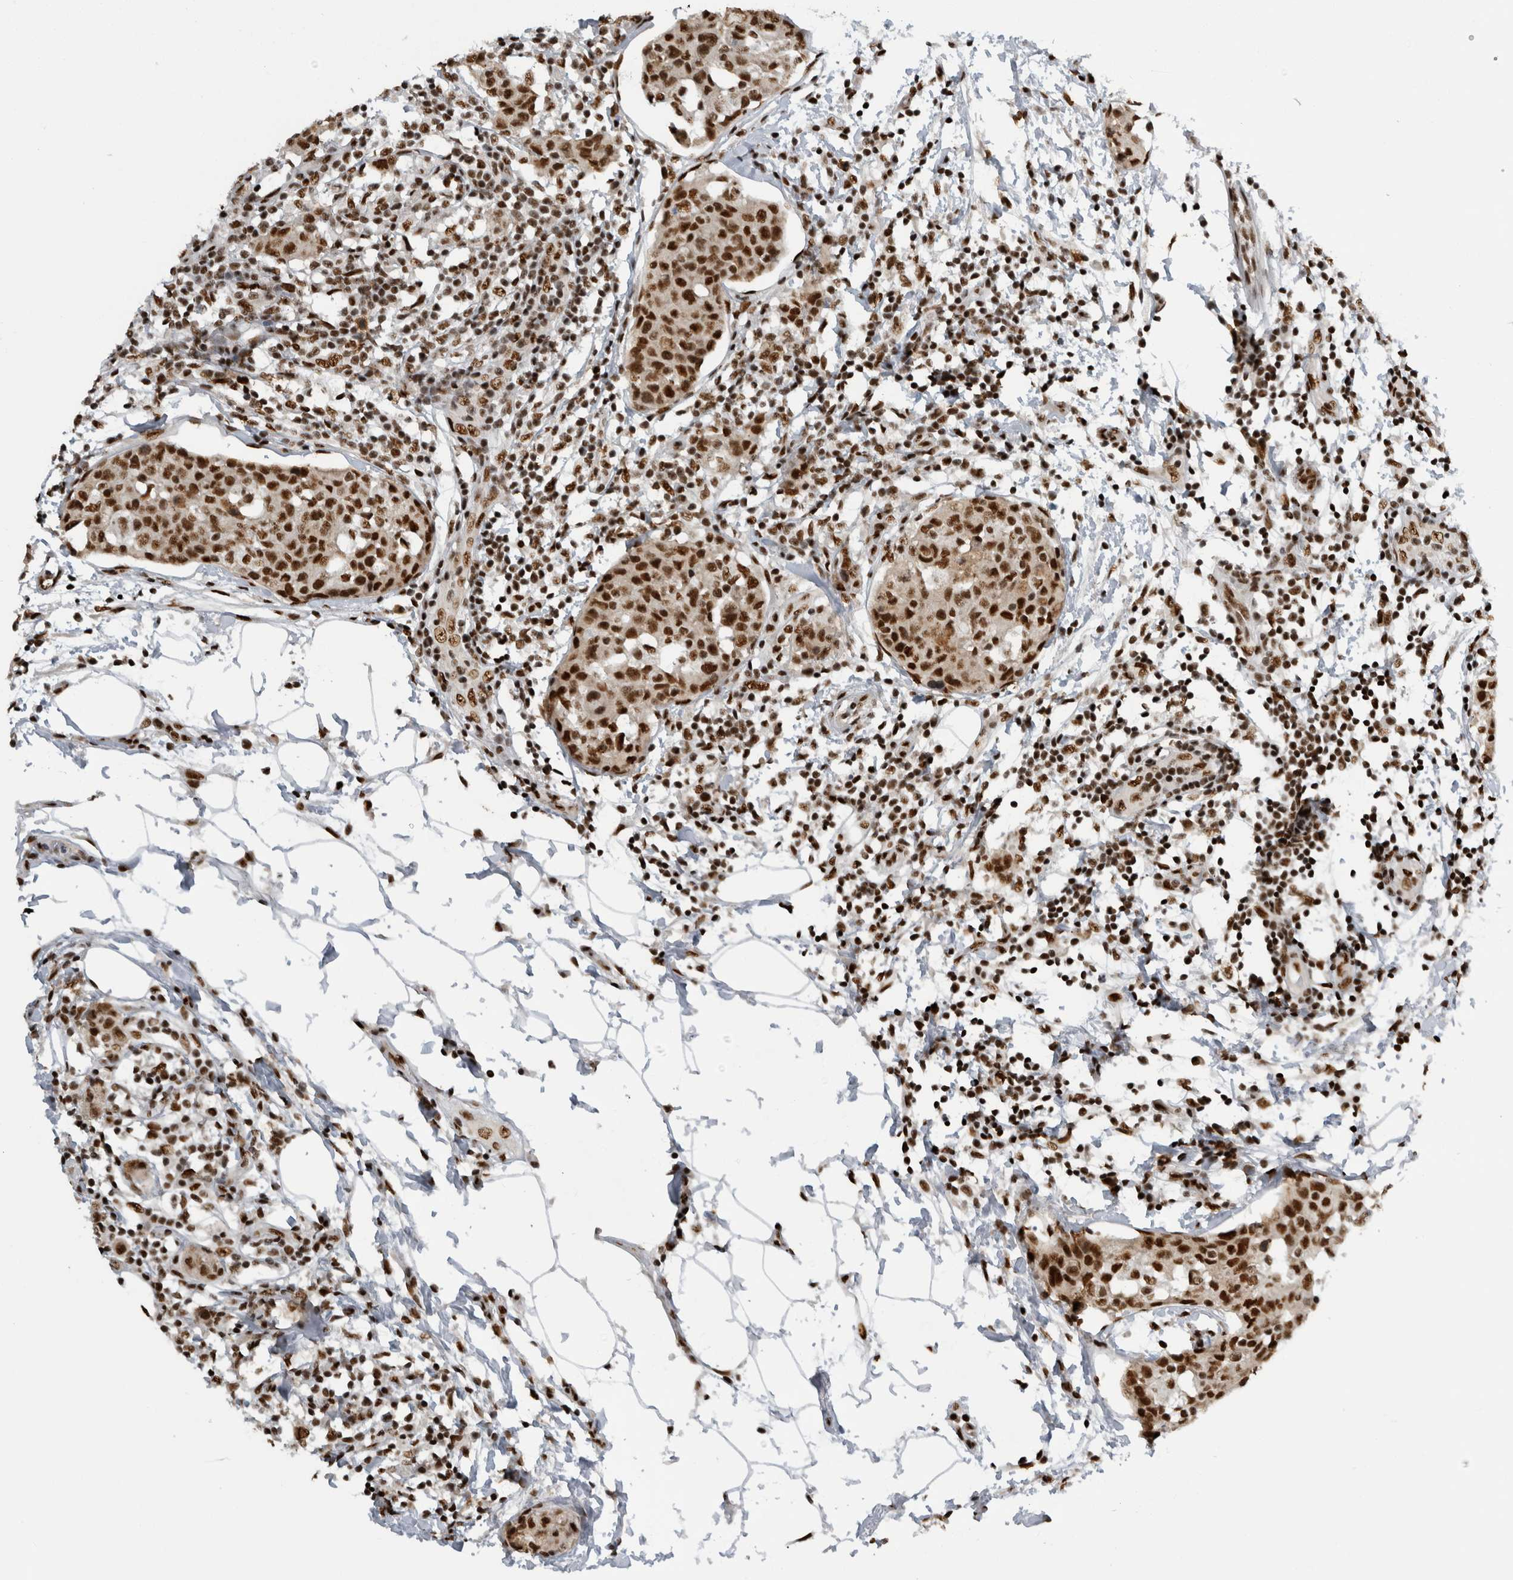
{"staining": {"intensity": "strong", "quantity": ">75%", "location": "nuclear"}, "tissue": "breast cancer", "cell_type": "Tumor cells", "image_type": "cancer", "snomed": [{"axis": "morphology", "description": "Normal tissue, NOS"}, {"axis": "morphology", "description": "Duct carcinoma"}, {"axis": "topography", "description": "Breast"}], "caption": "Approximately >75% of tumor cells in human breast cancer show strong nuclear protein staining as visualized by brown immunohistochemical staining.", "gene": "ZSCAN2", "patient": {"sex": "female", "age": 37}}